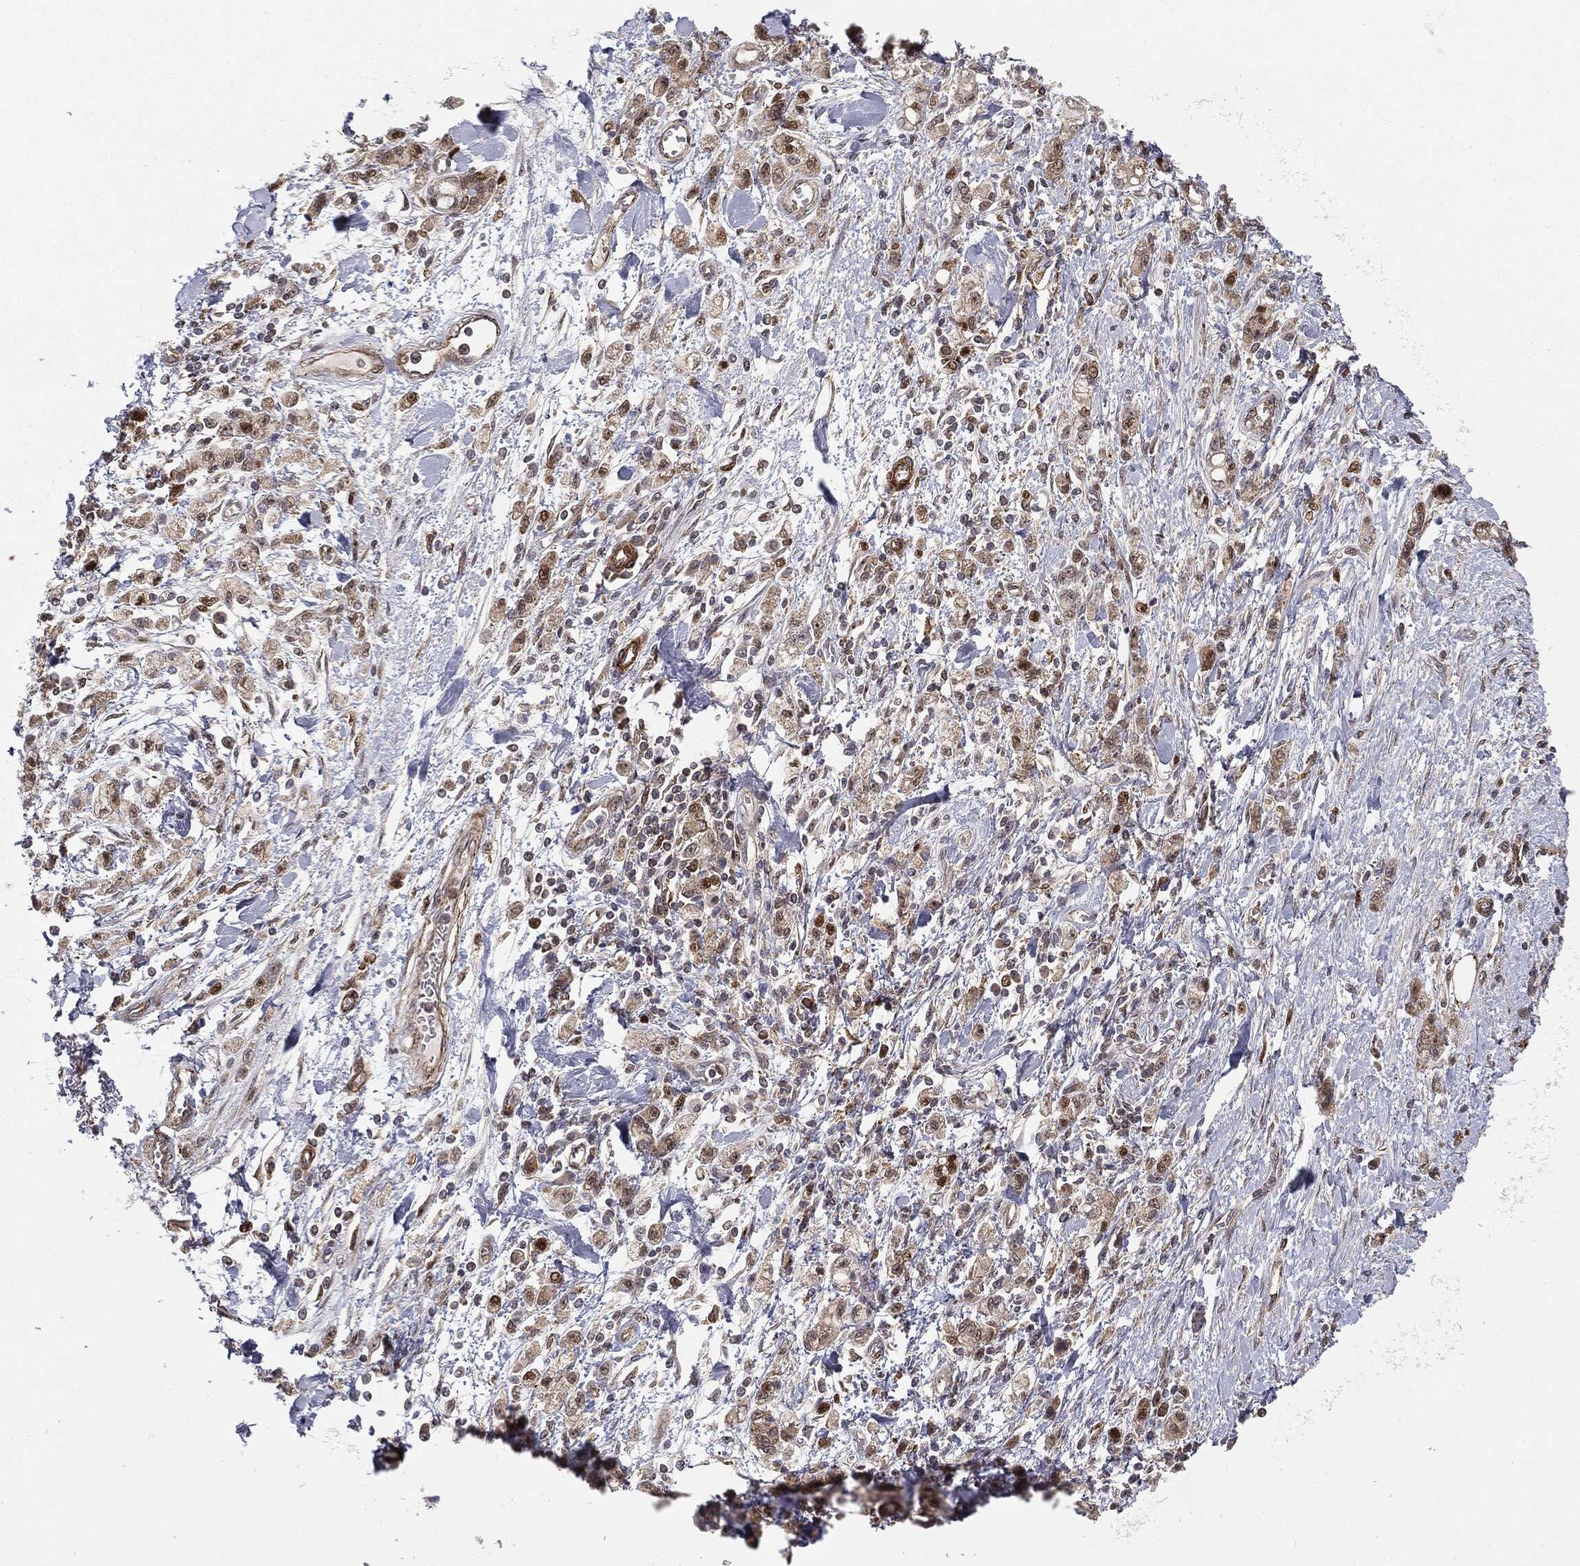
{"staining": {"intensity": "weak", "quantity": "25%-75%", "location": "cytoplasmic/membranous"}, "tissue": "stomach cancer", "cell_type": "Tumor cells", "image_type": "cancer", "snomed": [{"axis": "morphology", "description": "Adenocarcinoma, NOS"}, {"axis": "topography", "description": "Stomach"}], "caption": "The image shows immunohistochemical staining of adenocarcinoma (stomach). There is weak cytoplasmic/membranous expression is present in approximately 25%-75% of tumor cells.", "gene": "PTEN", "patient": {"sex": "male", "age": 77}}